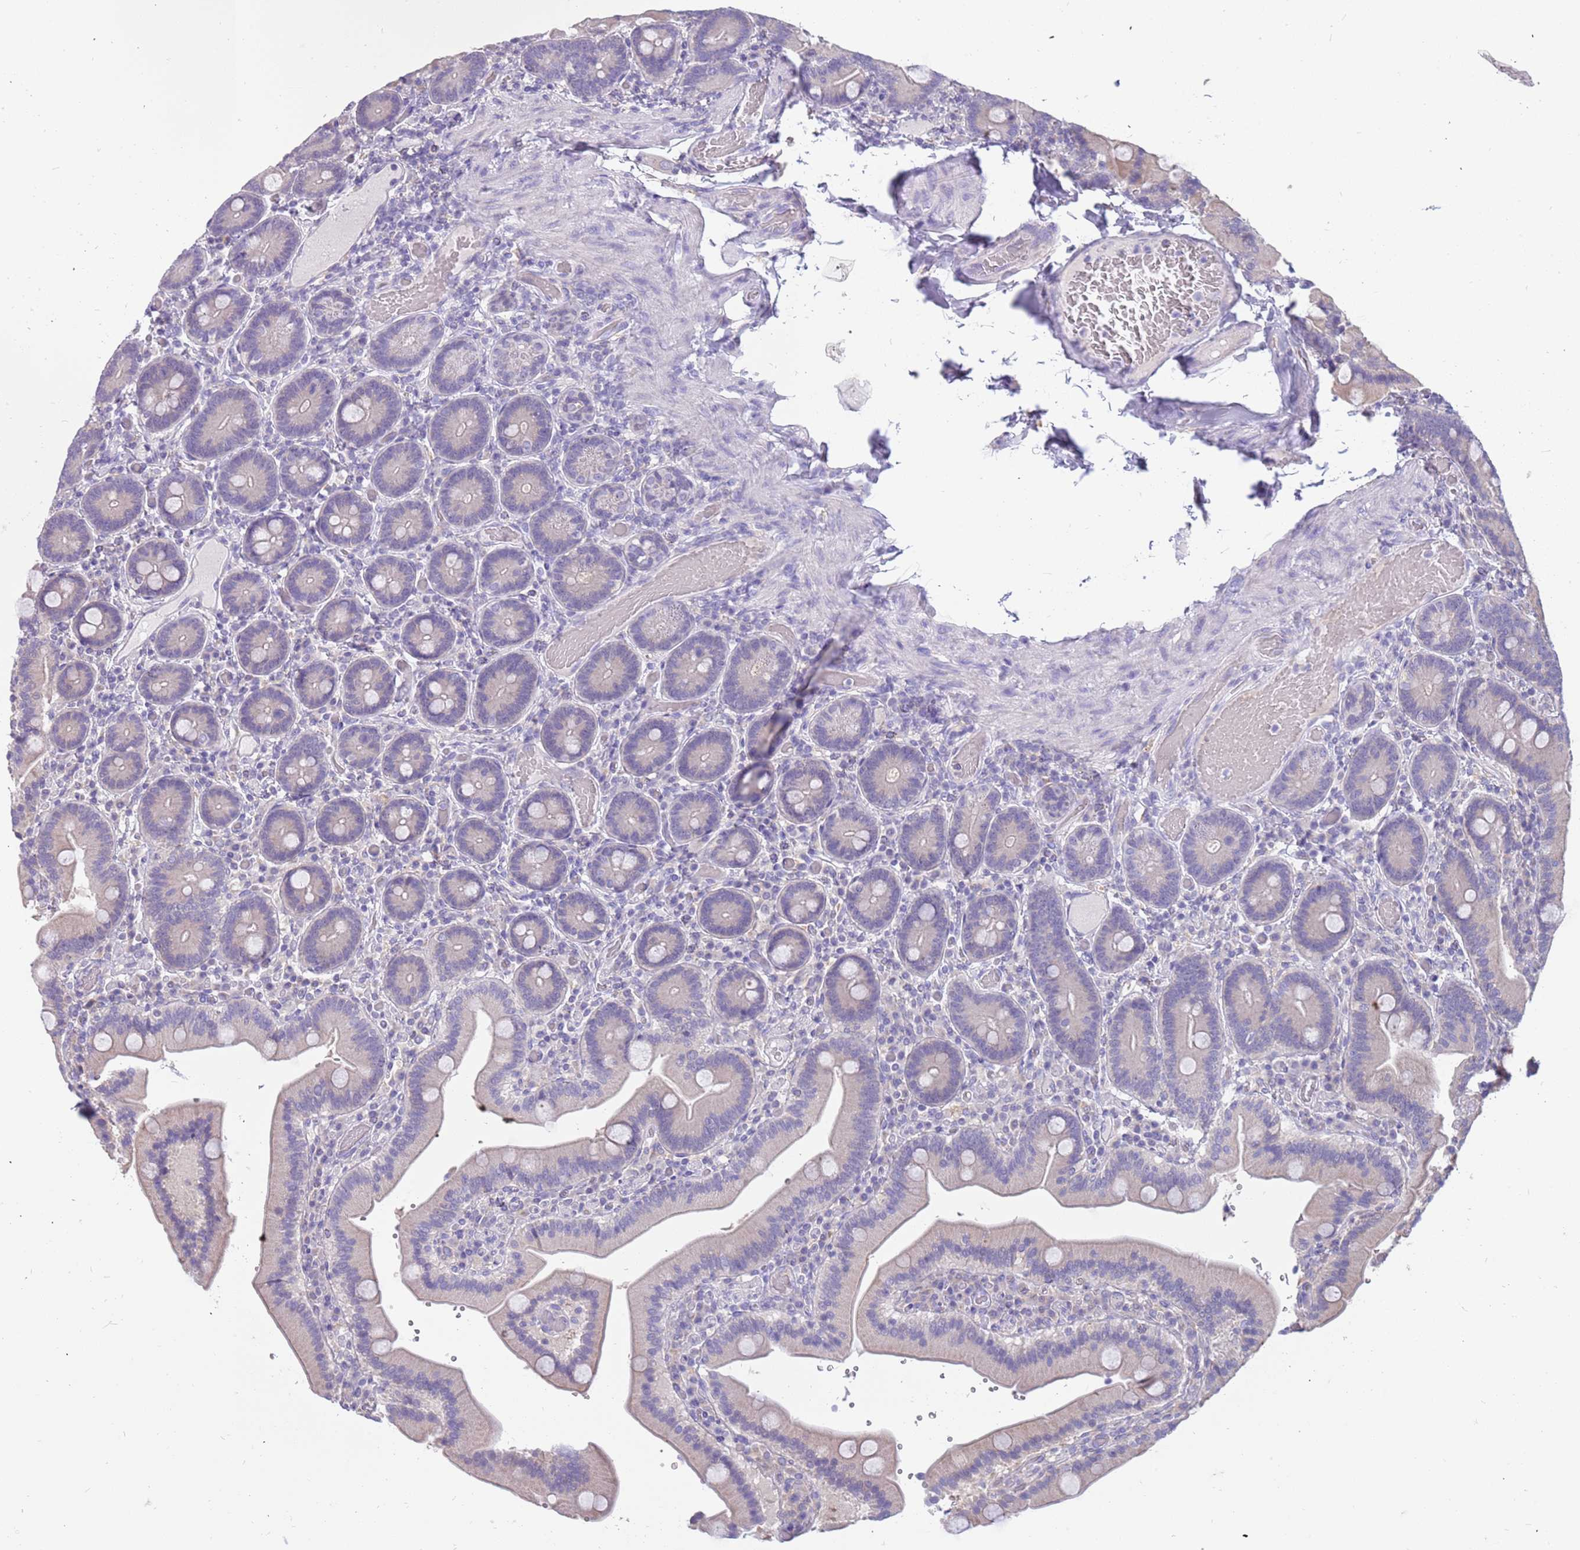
{"staining": {"intensity": "negative", "quantity": "none", "location": "none"}, "tissue": "duodenum", "cell_type": "Glandular cells", "image_type": "normal", "snomed": [{"axis": "morphology", "description": "Normal tissue, NOS"}, {"axis": "topography", "description": "Duodenum"}], "caption": "An immunohistochemistry histopathology image of unremarkable duodenum is shown. There is no staining in glandular cells of duodenum. (Brightfield microscopy of DAB immunohistochemistry at high magnification).", "gene": "RHCG", "patient": {"sex": "female", "age": 62}}